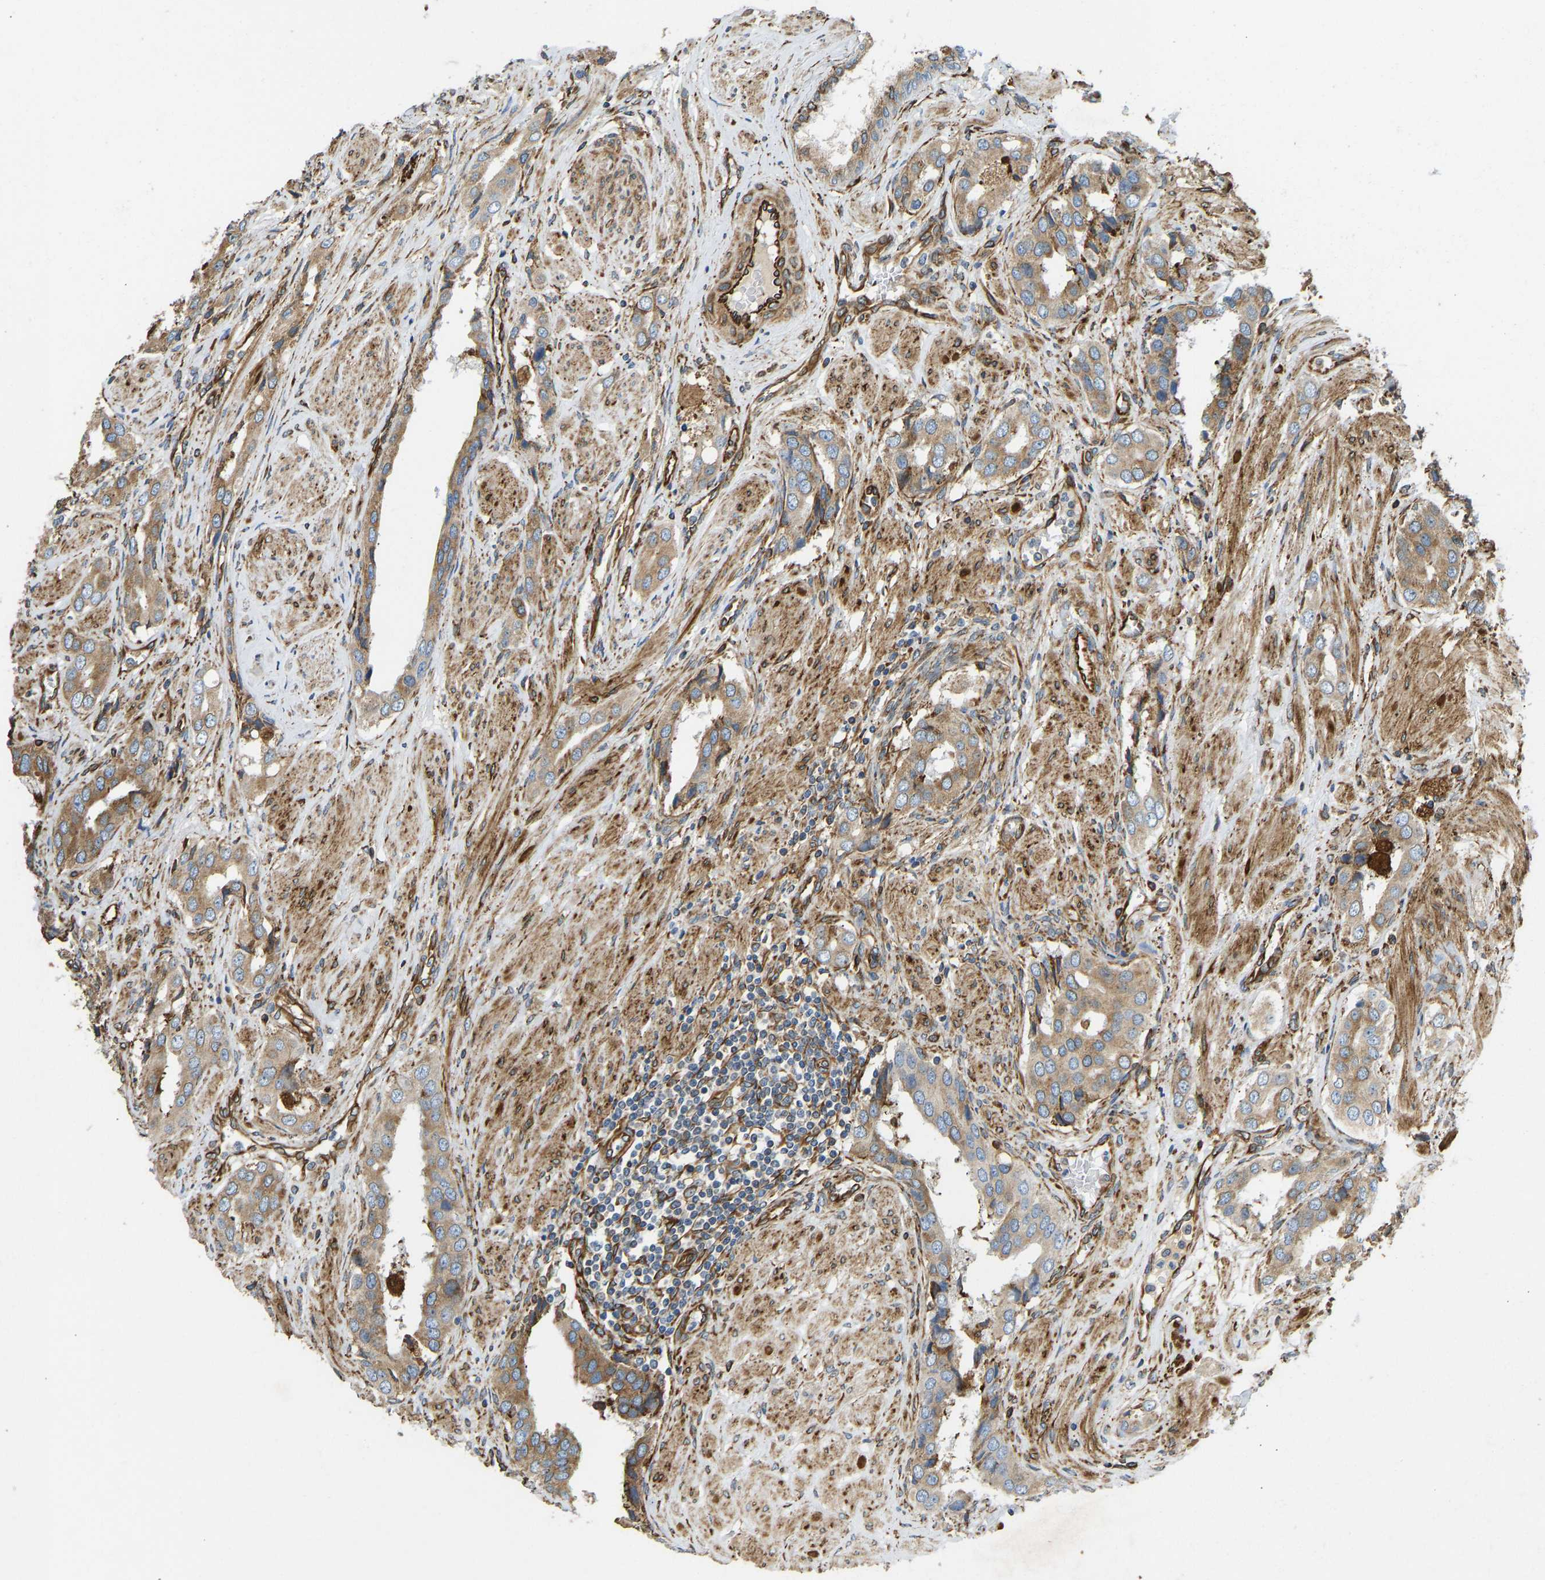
{"staining": {"intensity": "moderate", "quantity": ">75%", "location": "cytoplasmic/membranous"}, "tissue": "prostate cancer", "cell_type": "Tumor cells", "image_type": "cancer", "snomed": [{"axis": "morphology", "description": "Adenocarcinoma, High grade"}, {"axis": "topography", "description": "Prostate"}], "caption": "Protein expression analysis of human prostate cancer (adenocarcinoma (high-grade)) reveals moderate cytoplasmic/membranous staining in approximately >75% of tumor cells.", "gene": "BEX3", "patient": {"sex": "male", "age": 52}}